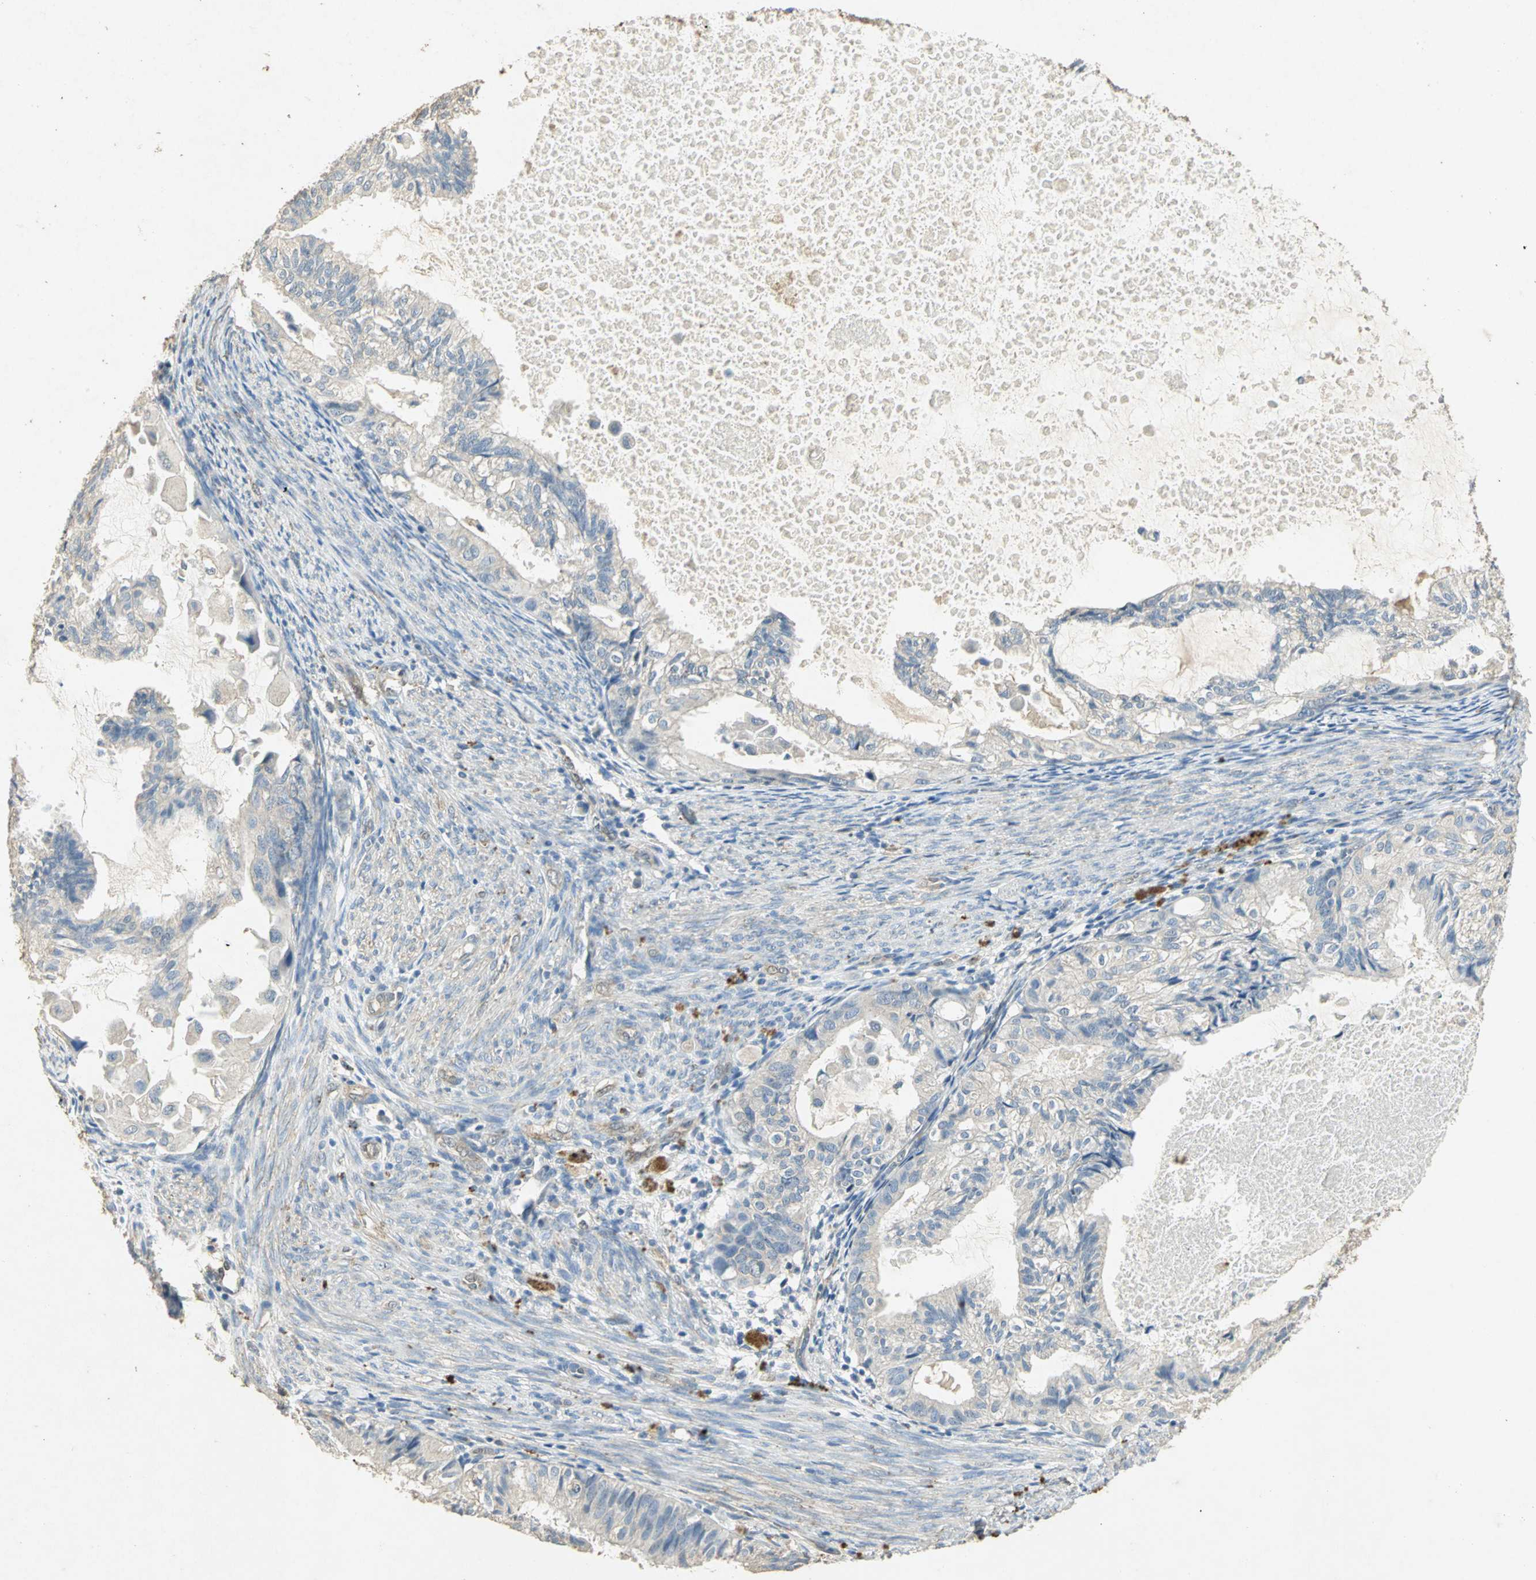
{"staining": {"intensity": "negative", "quantity": "none", "location": "none"}, "tissue": "cervical cancer", "cell_type": "Tumor cells", "image_type": "cancer", "snomed": [{"axis": "morphology", "description": "Normal tissue, NOS"}, {"axis": "morphology", "description": "Adenocarcinoma, NOS"}, {"axis": "topography", "description": "Cervix"}, {"axis": "topography", "description": "Endometrium"}], "caption": "A histopathology image of human cervical adenocarcinoma is negative for staining in tumor cells.", "gene": "ASB9", "patient": {"sex": "female", "age": 86}}